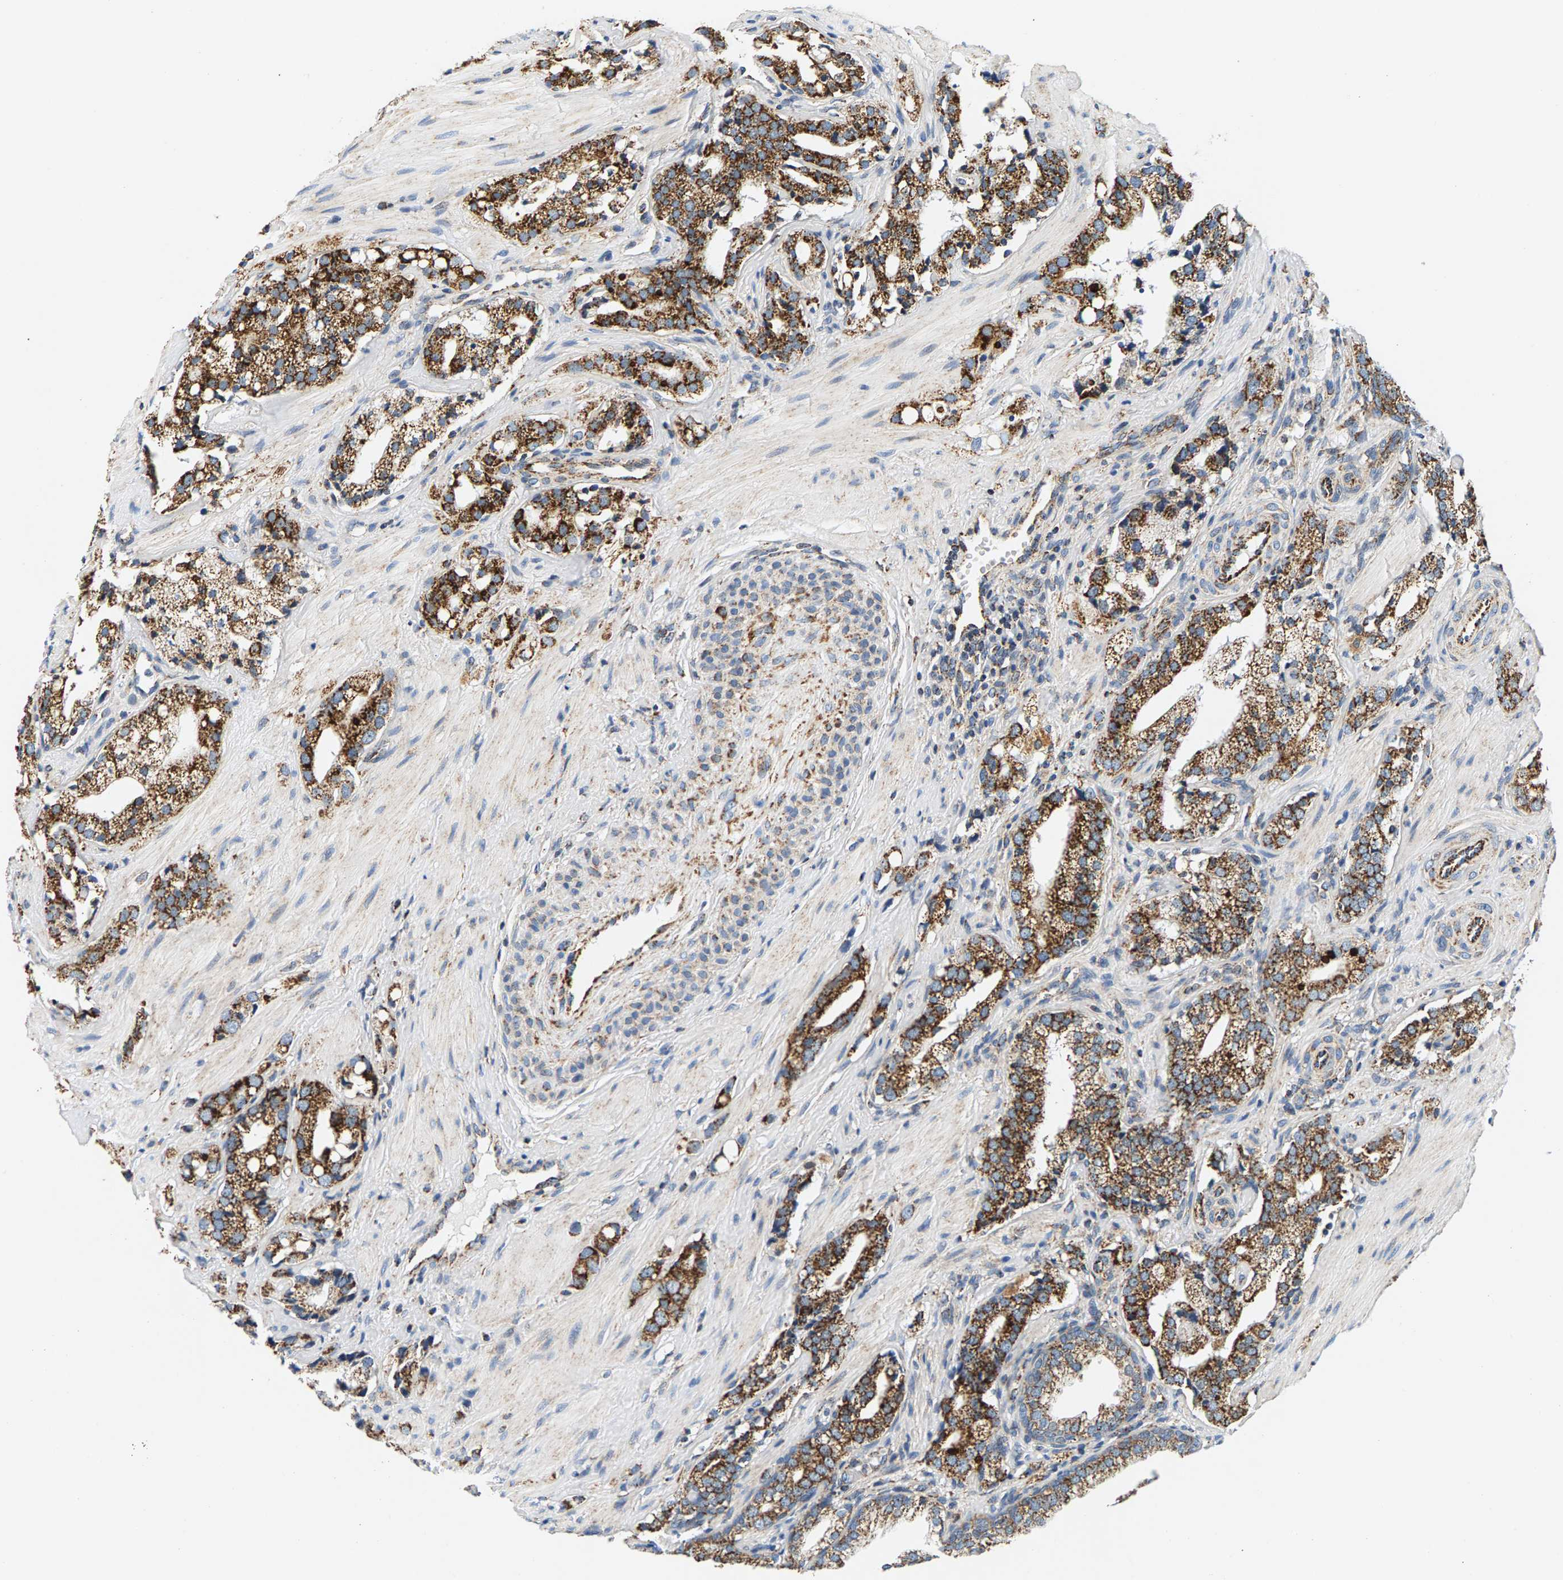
{"staining": {"intensity": "strong", "quantity": ">75%", "location": "cytoplasmic/membranous"}, "tissue": "prostate cancer", "cell_type": "Tumor cells", "image_type": "cancer", "snomed": [{"axis": "morphology", "description": "Adenocarcinoma, High grade"}, {"axis": "topography", "description": "Prostate"}], "caption": "DAB immunohistochemical staining of human prostate cancer (adenocarcinoma (high-grade)) exhibits strong cytoplasmic/membranous protein positivity in approximately >75% of tumor cells.", "gene": "PDE1A", "patient": {"sex": "male", "age": 52}}